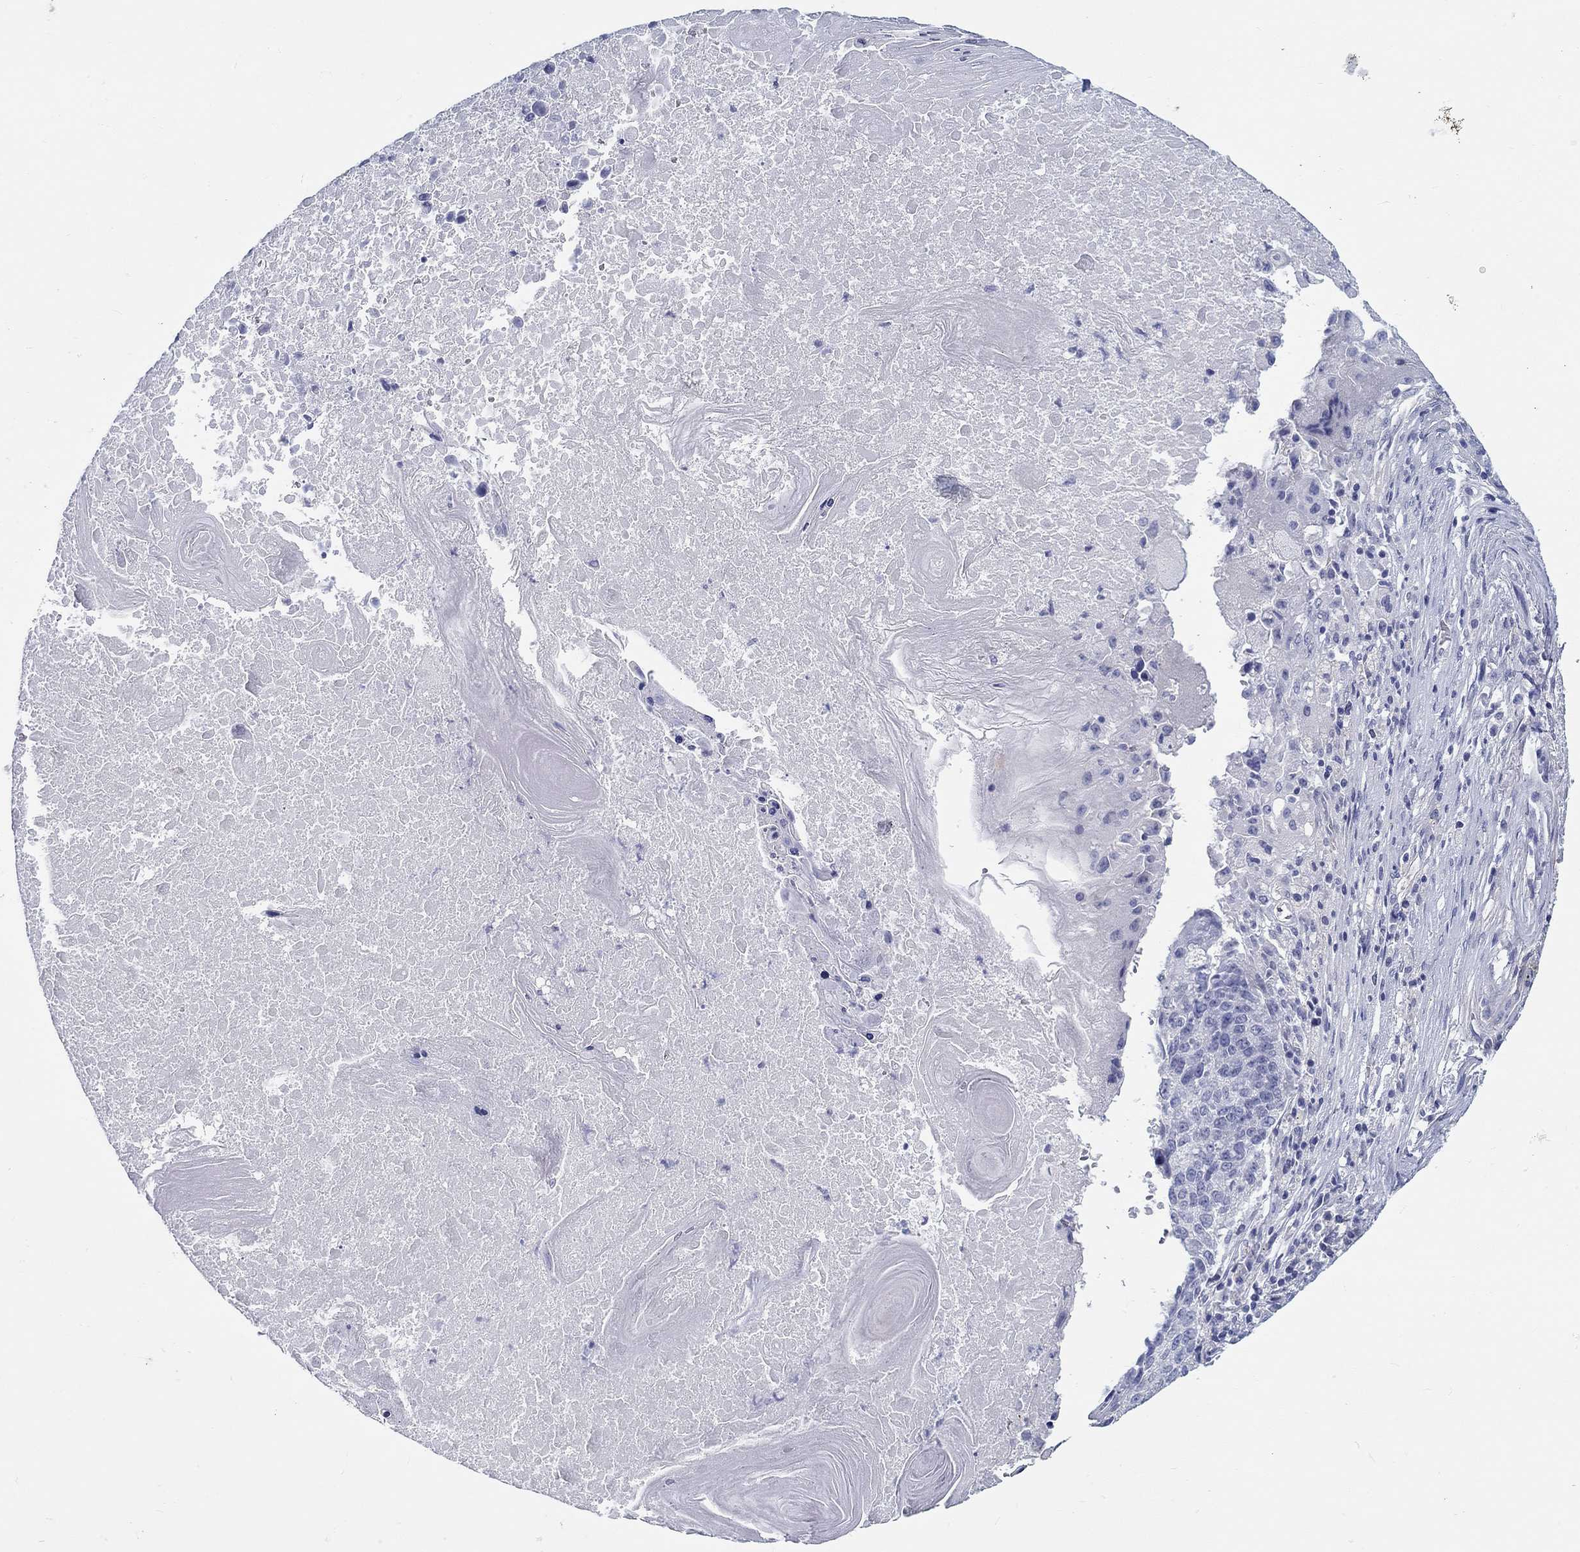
{"staining": {"intensity": "negative", "quantity": "none", "location": "none"}, "tissue": "lung cancer", "cell_type": "Tumor cells", "image_type": "cancer", "snomed": [{"axis": "morphology", "description": "Squamous cell carcinoma, NOS"}, {"axis": "topography", "description": "Lung"}], "caption": "The image exhibits no staining of tumor cells in squamous cell carcinoma (lung).", "gene": "CRYGD", "patient": {"sex": "male", "age": 73}}